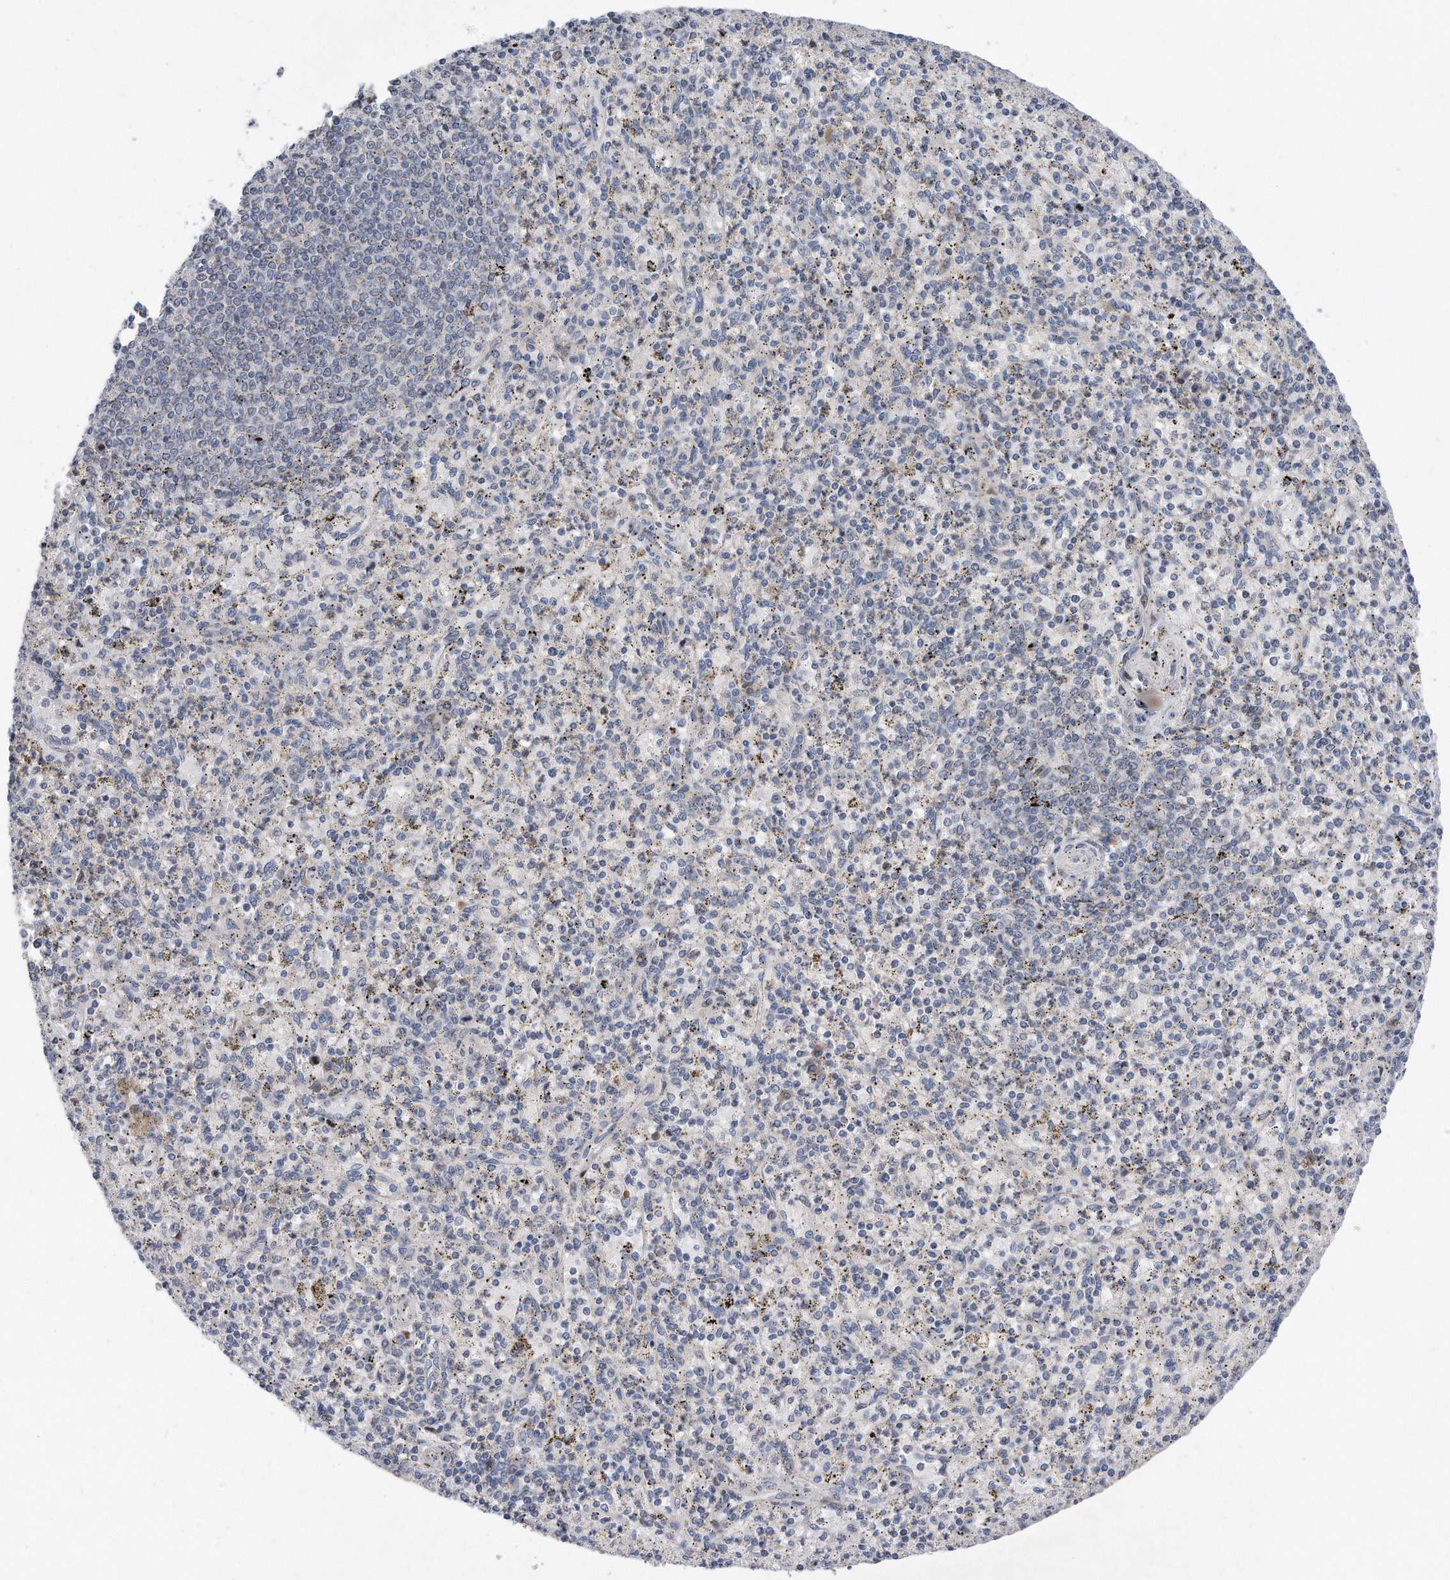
{"staining": {"intensity": "negative", "quantity": "none", "location": "none"}, "tissue": "spleen", "cell_type": "Cells in red pulp", "image_type": "normal", "snomed": [{"axis": "morphology", "description": "Normal tissue, NOS"}, {"axis": "topography", "description": "Spleen"}], "caption": "A histopathology image of spleen stained for a protein displays no brown staining in cells in red pulp. (Brightfield microscopy of DAB (3,3'-diaminobenzidine) immunohistochemistry at high magnification).", "gene": "CDH12", "patient": {"sex": "male", "age": 72}}